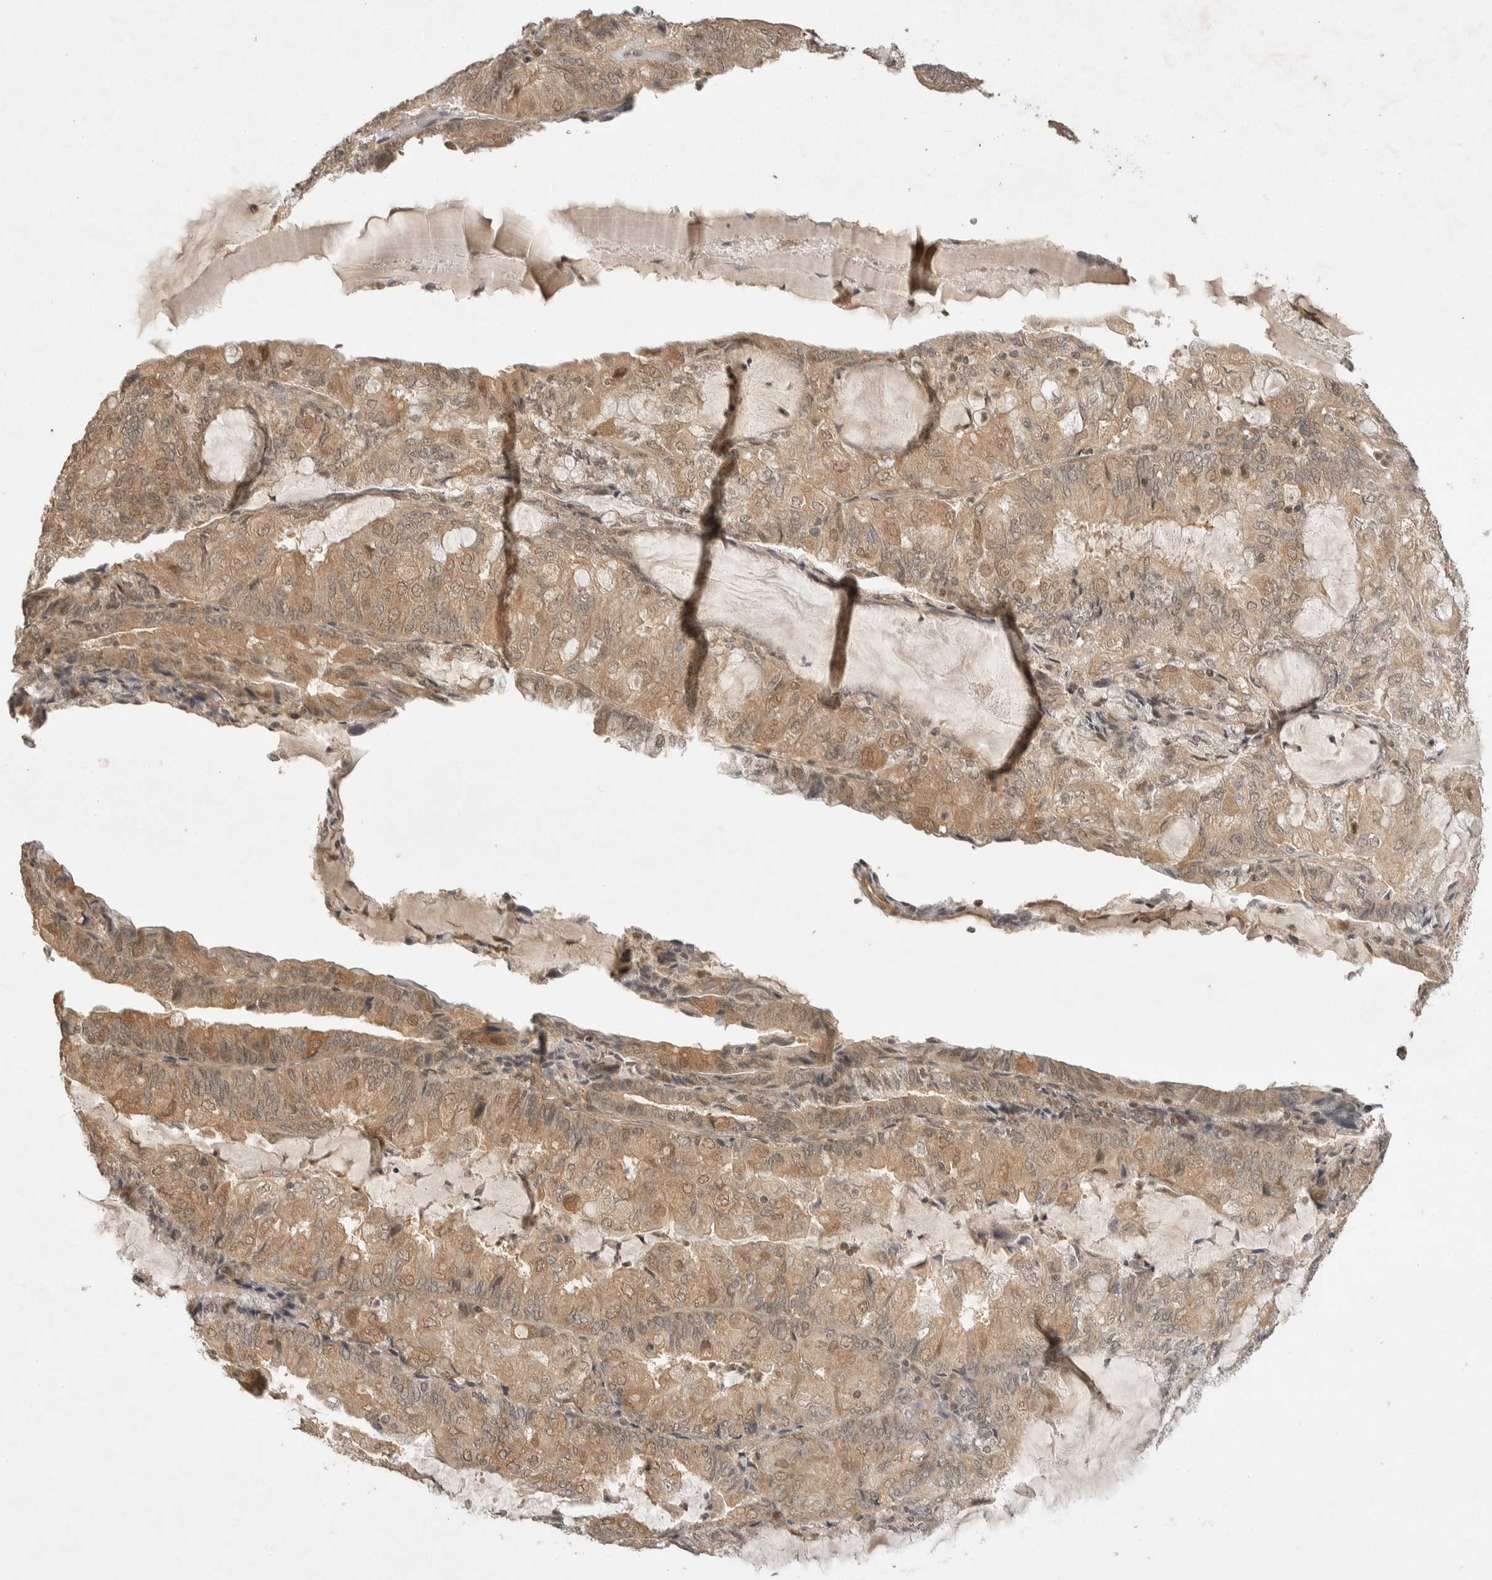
{"staining": {"intensity": "moderate", "quantity": ">75%", "location": "cytoplasmic/membranous,nuclear"}, "tissue": "endometrial cancer", "cell_type": "Tumor cells", "image_type": "cancer", "snomed": [{"axis": "morphology", "description": "Adenocarcinoma, NOS"}, {"axis": "topography", "description": "Endometrium"}], "caption": "About >75% of tumor cells in endometrial cancer demonstrate moderate cytoplasmic/membranous and nuclear protein expression as visualized by brown immunohistochemical staining.", "gene": "THRA", "patient": {"sex": "female", "age": 81}}